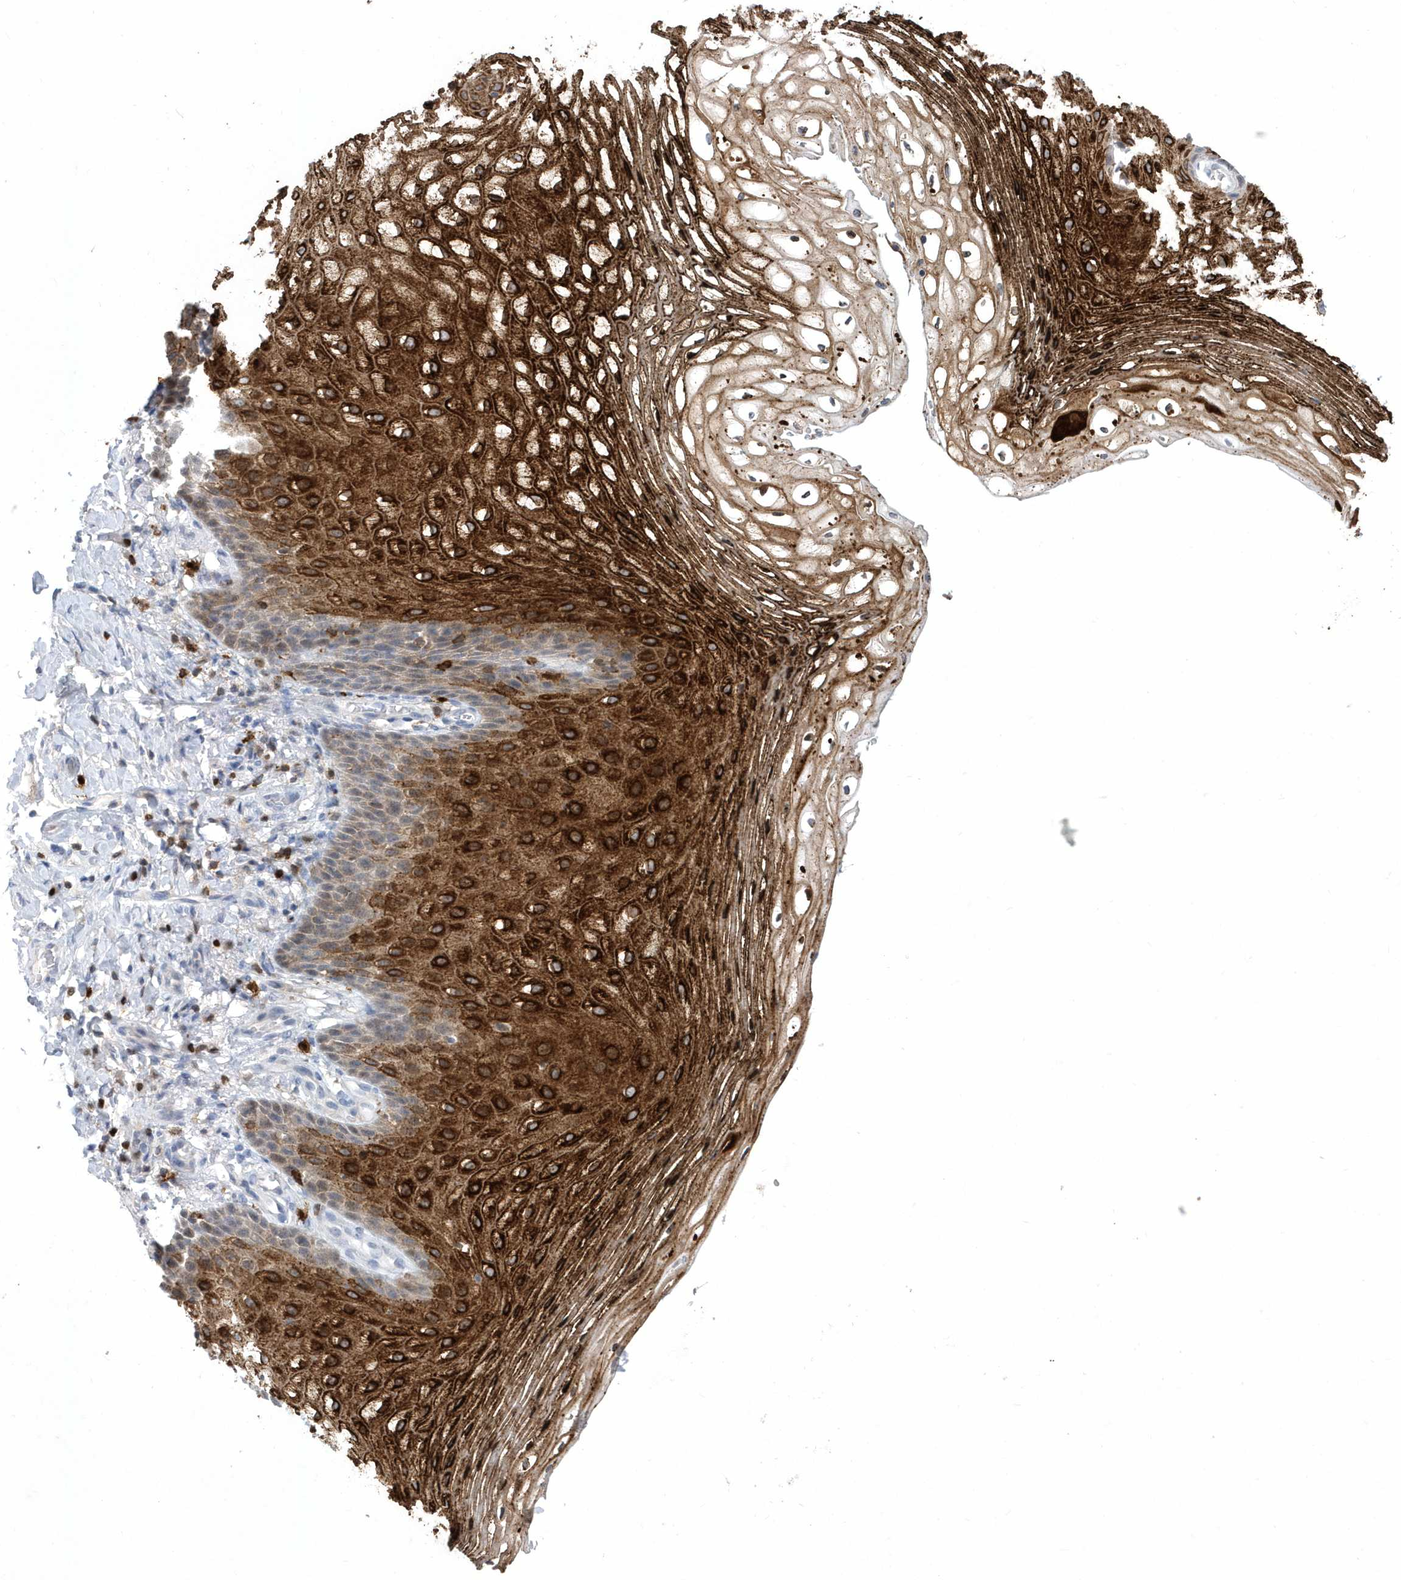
{"staining": {"intensity": "strong", "quantity": "25%-75%", "location": "cytoplasmic/membranous"}, "tissue": "vagina", "cell_type": "Squamous epithelial cells", "image_type": "normal", "snomed": [{"axis": "morphology", "description": "Normal tissue, NOS"}, {"axis": "topography", "description": "Vagina"}], "caption": "Immunohistochemical staining of benign vagina reveals strong cytoplasmic/membranous protein staining in about 25%-75% of squamous epithelial cells.", "gene": "BHLHA15", "patient": {"sex": "female", "age": 60}}